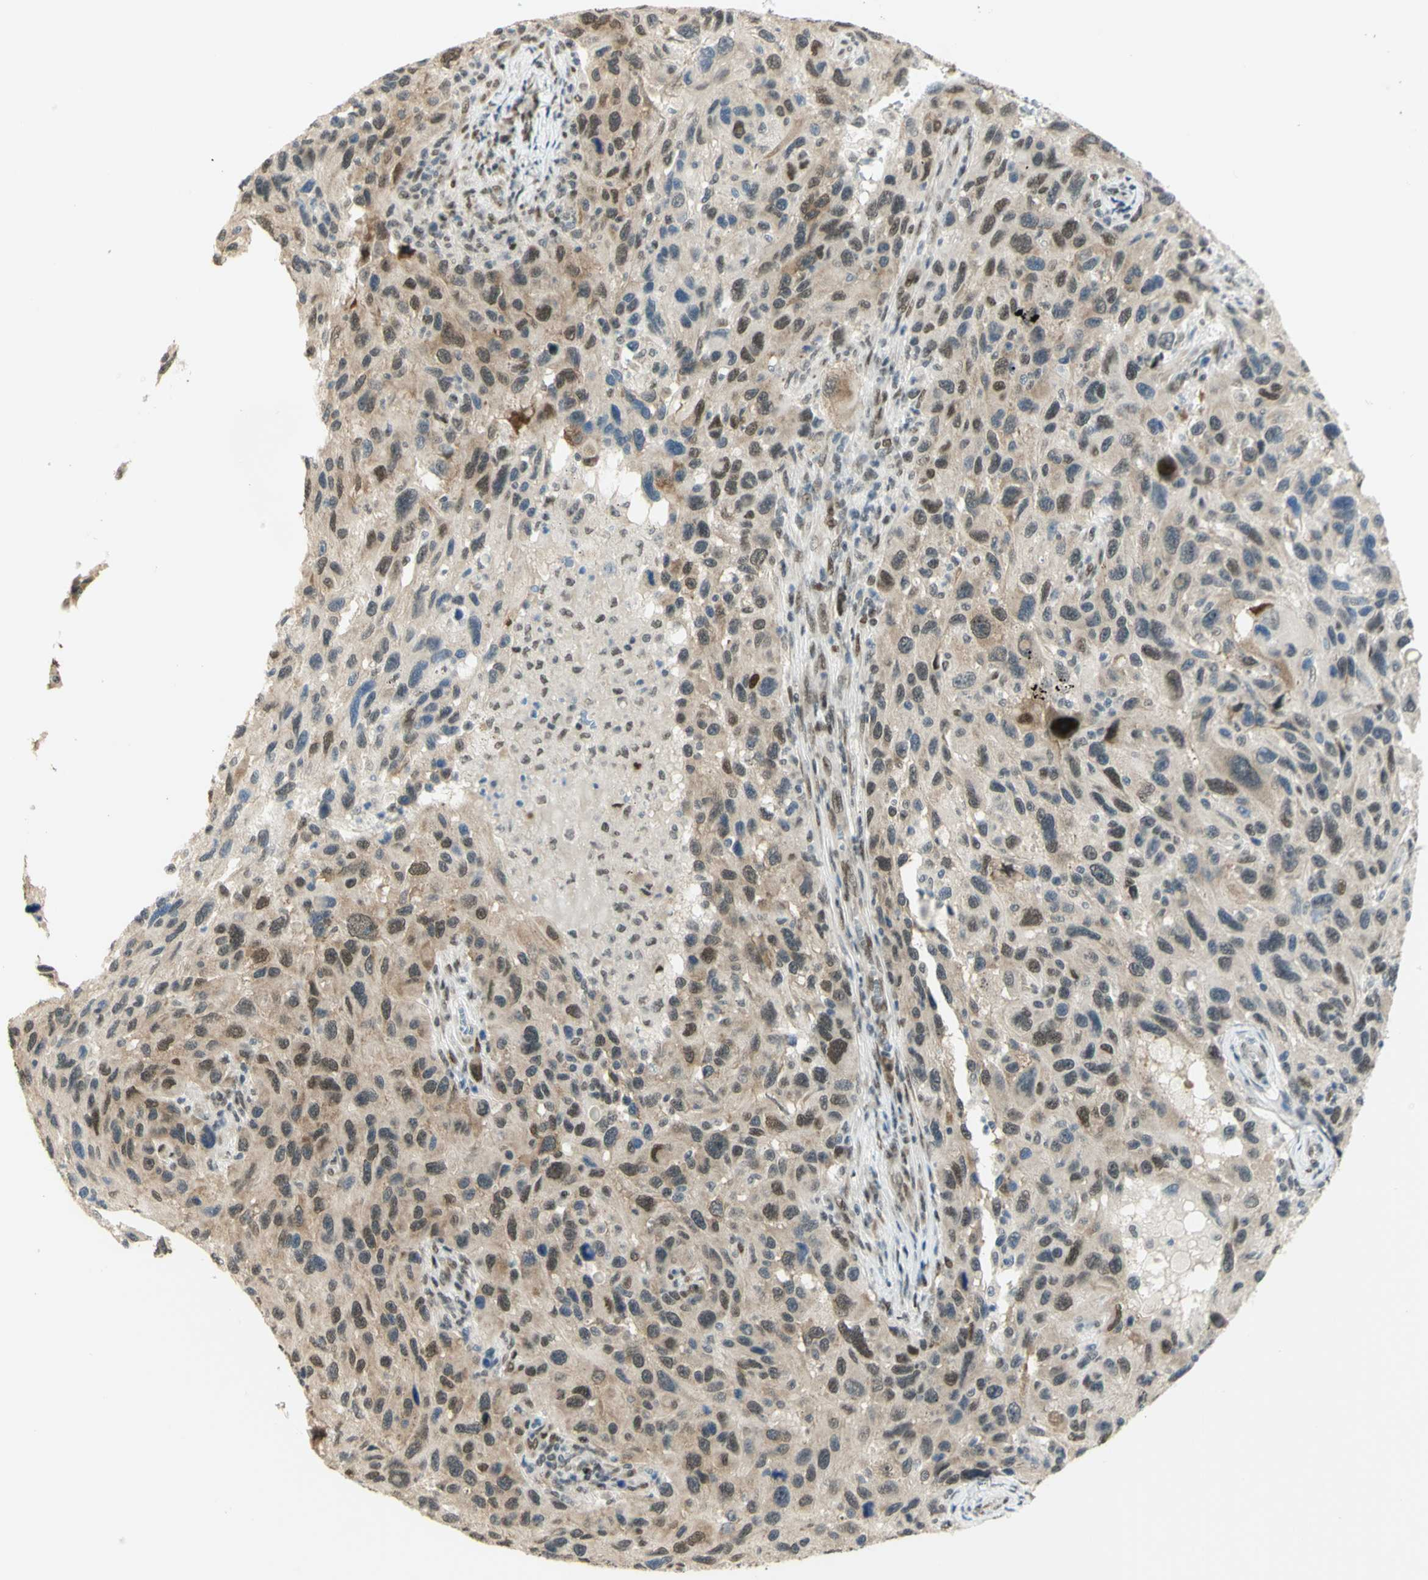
{"staining": {"intensity": "moderate", "quantity": "25%-75%", "location": "nuclear"}, "tissue": "melanoma", "cell_type": "Tumor cells", "image_type": "cancer", "snomed": [{"axis": "morphology", "description": "Malignant melanoma, NOS"}, {"axis": "topography", "description": "Skin"}], "caption": "This is an image of IHC staining of melanoma, which shows moderate positivity in the nuclear of tumor cells.", "gene": "DDX1", "patient": {"sex": "male", "age": 53}}